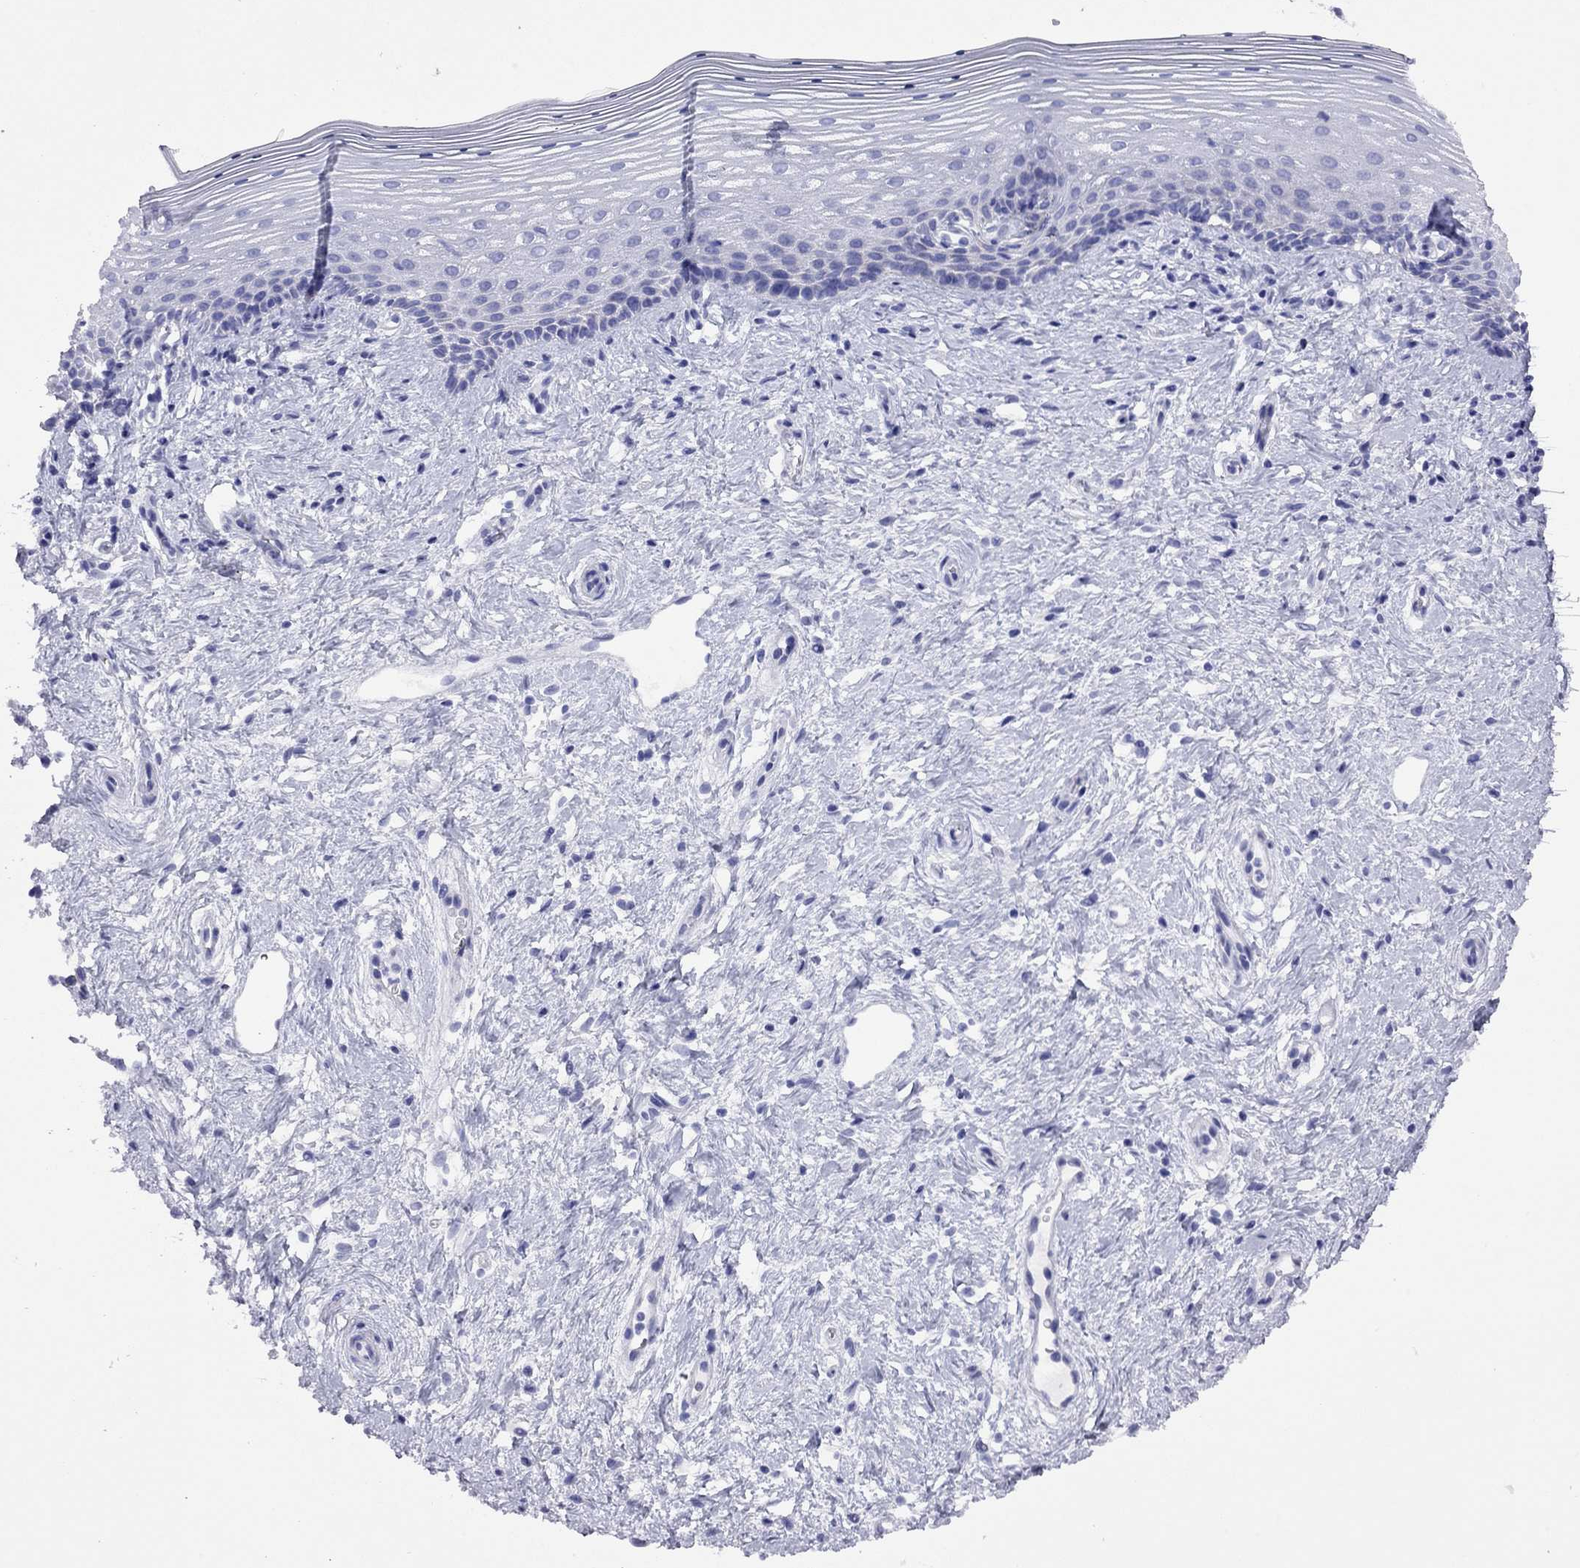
{"staining": {"intensity": "negative", "quantity": "none", "location": "none"}, "tissue": "vagina", "cell_type": "Squamous epithelial cells", "image_type": "normal", "snomed": [{"axis": "morphology", "description": "Normal tissue, NOS"}, {"axis": "topography", "description": "Vagina"}], "caption": "Squamous epithelial cells are negative for brown protein staining in normal vagina. Brightfield microscopy of immunohistochemistry (IHC) stained with DAB (brown) and hematoxylin (blue), captured at high magnification.", "gene": "FIGLA", "patient": {"sex": "female", "age": 42}}